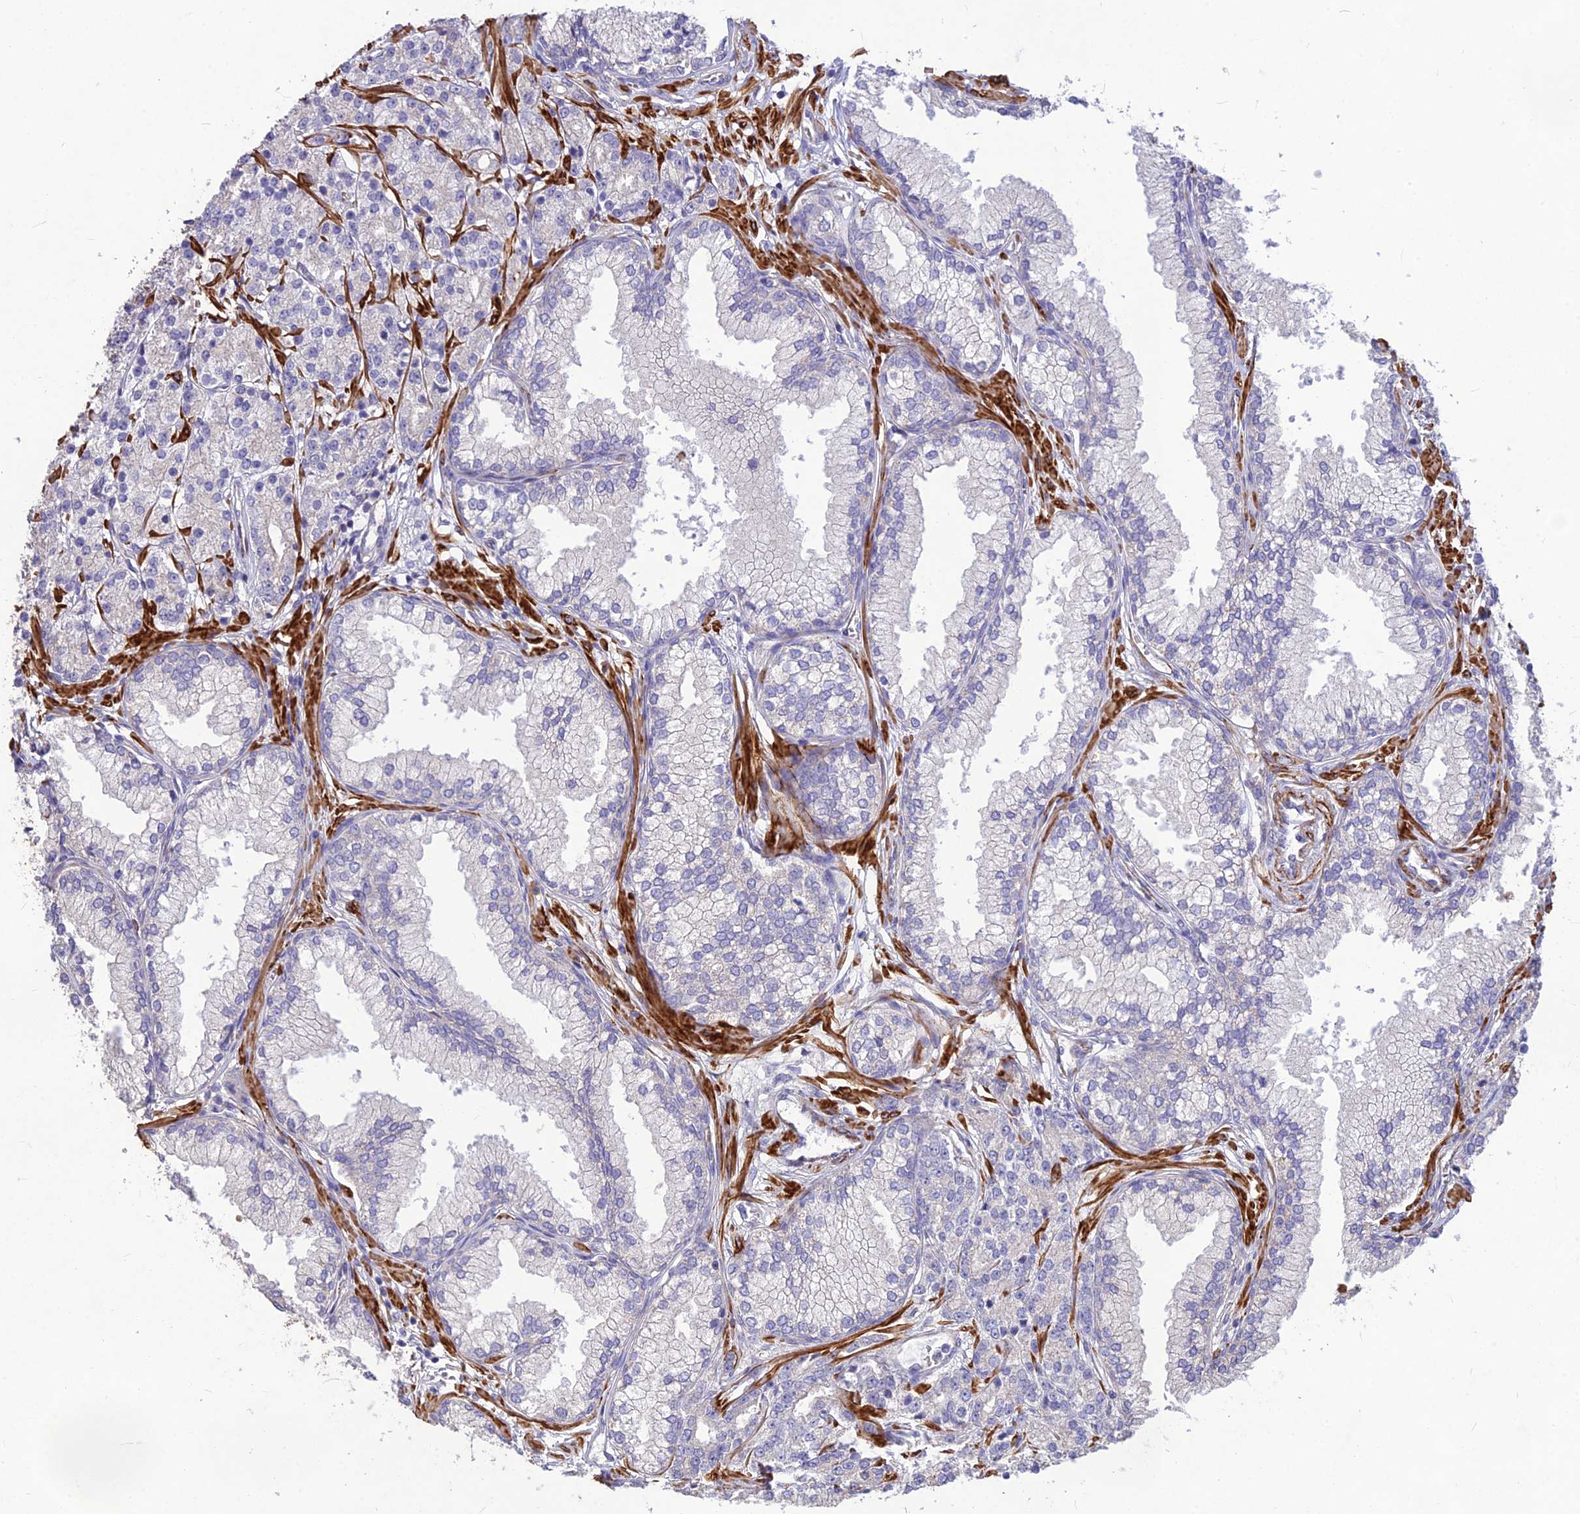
{"staining": {"intensity": "negative", "quantity": "none", "location": "none"}, "tissue": "prostate cancer", "cell_type": "Tumor cells", "image_type": "cancer", "snomed": [{"axis": "morphology", "description": "Adenocarcinoma, High grade"}, {"axis": "topography", "description": "Prostate"}], "caption": "Immunohistochemistry (IHC) histopathology image of human adenocarcinoma (high-grade) (prostate) stained for a protein (brown), which reveals no positivity in tumor cells.", "gene": "CLUH", "patient": {"sex": "male", "age": 69}}